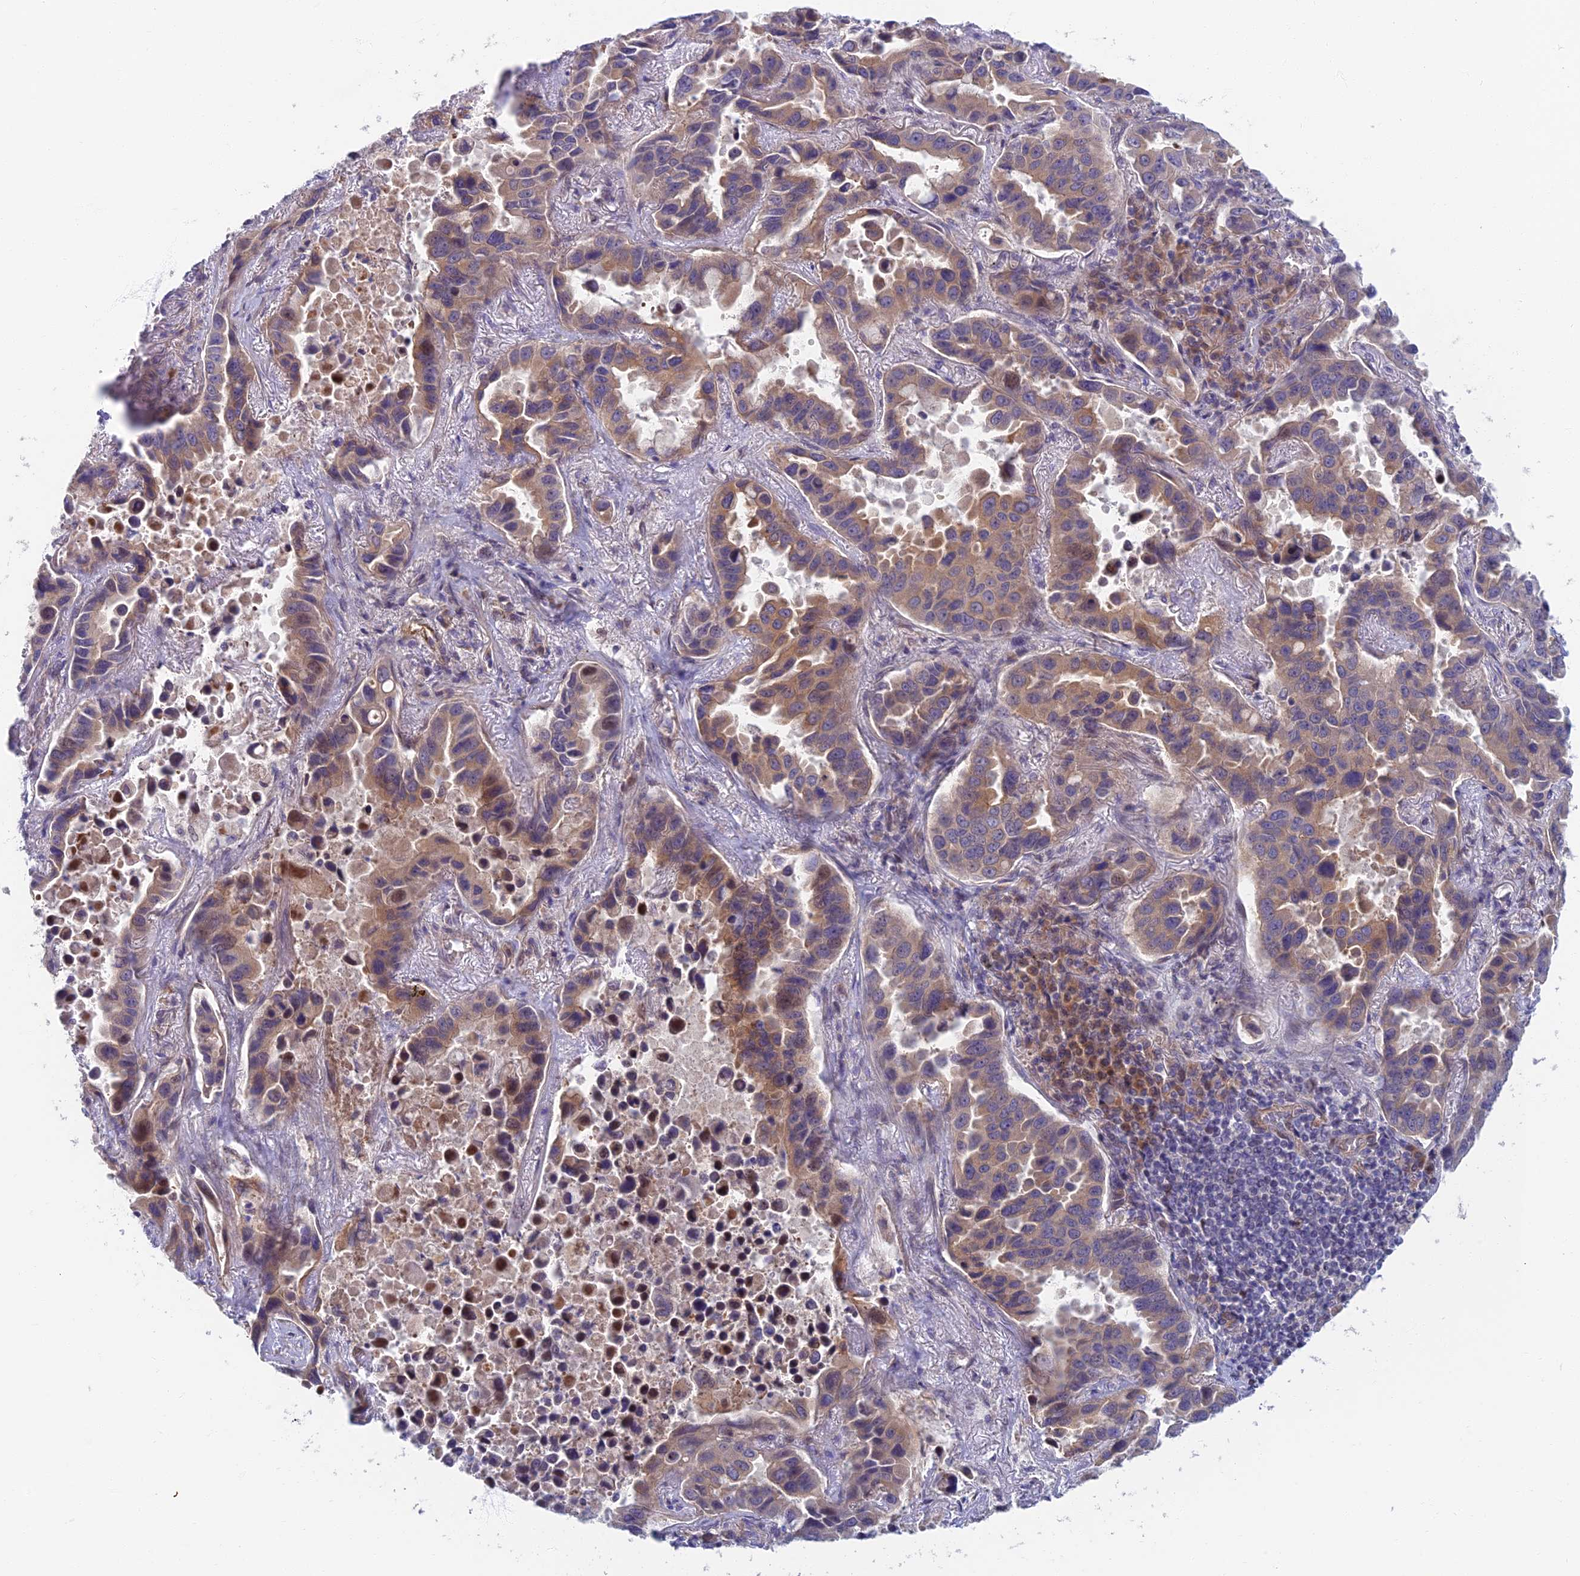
{"staining": {"intensity": "weak", "quantity": "25%-75%", "location": "cytoplasmic/membranous"}, "tissue": "lung cancer", "cell_type": "Tumor cells", "image_type": "cancer", "snomed": [{"axis": "morphology", "description": "Adenocarcinoma, NOS"}, {"axis": "topography", "description": "Lung"}], "caption": "Lung cancer (adenocarcinoma) stained for a protein (brown) demonstrates weak cytoplasmic/membranous positive positivity in approximately 25%-75% of tumor cells.", "gene": "RHBDL2", "patient": {"sex": "male", "age": 64}}